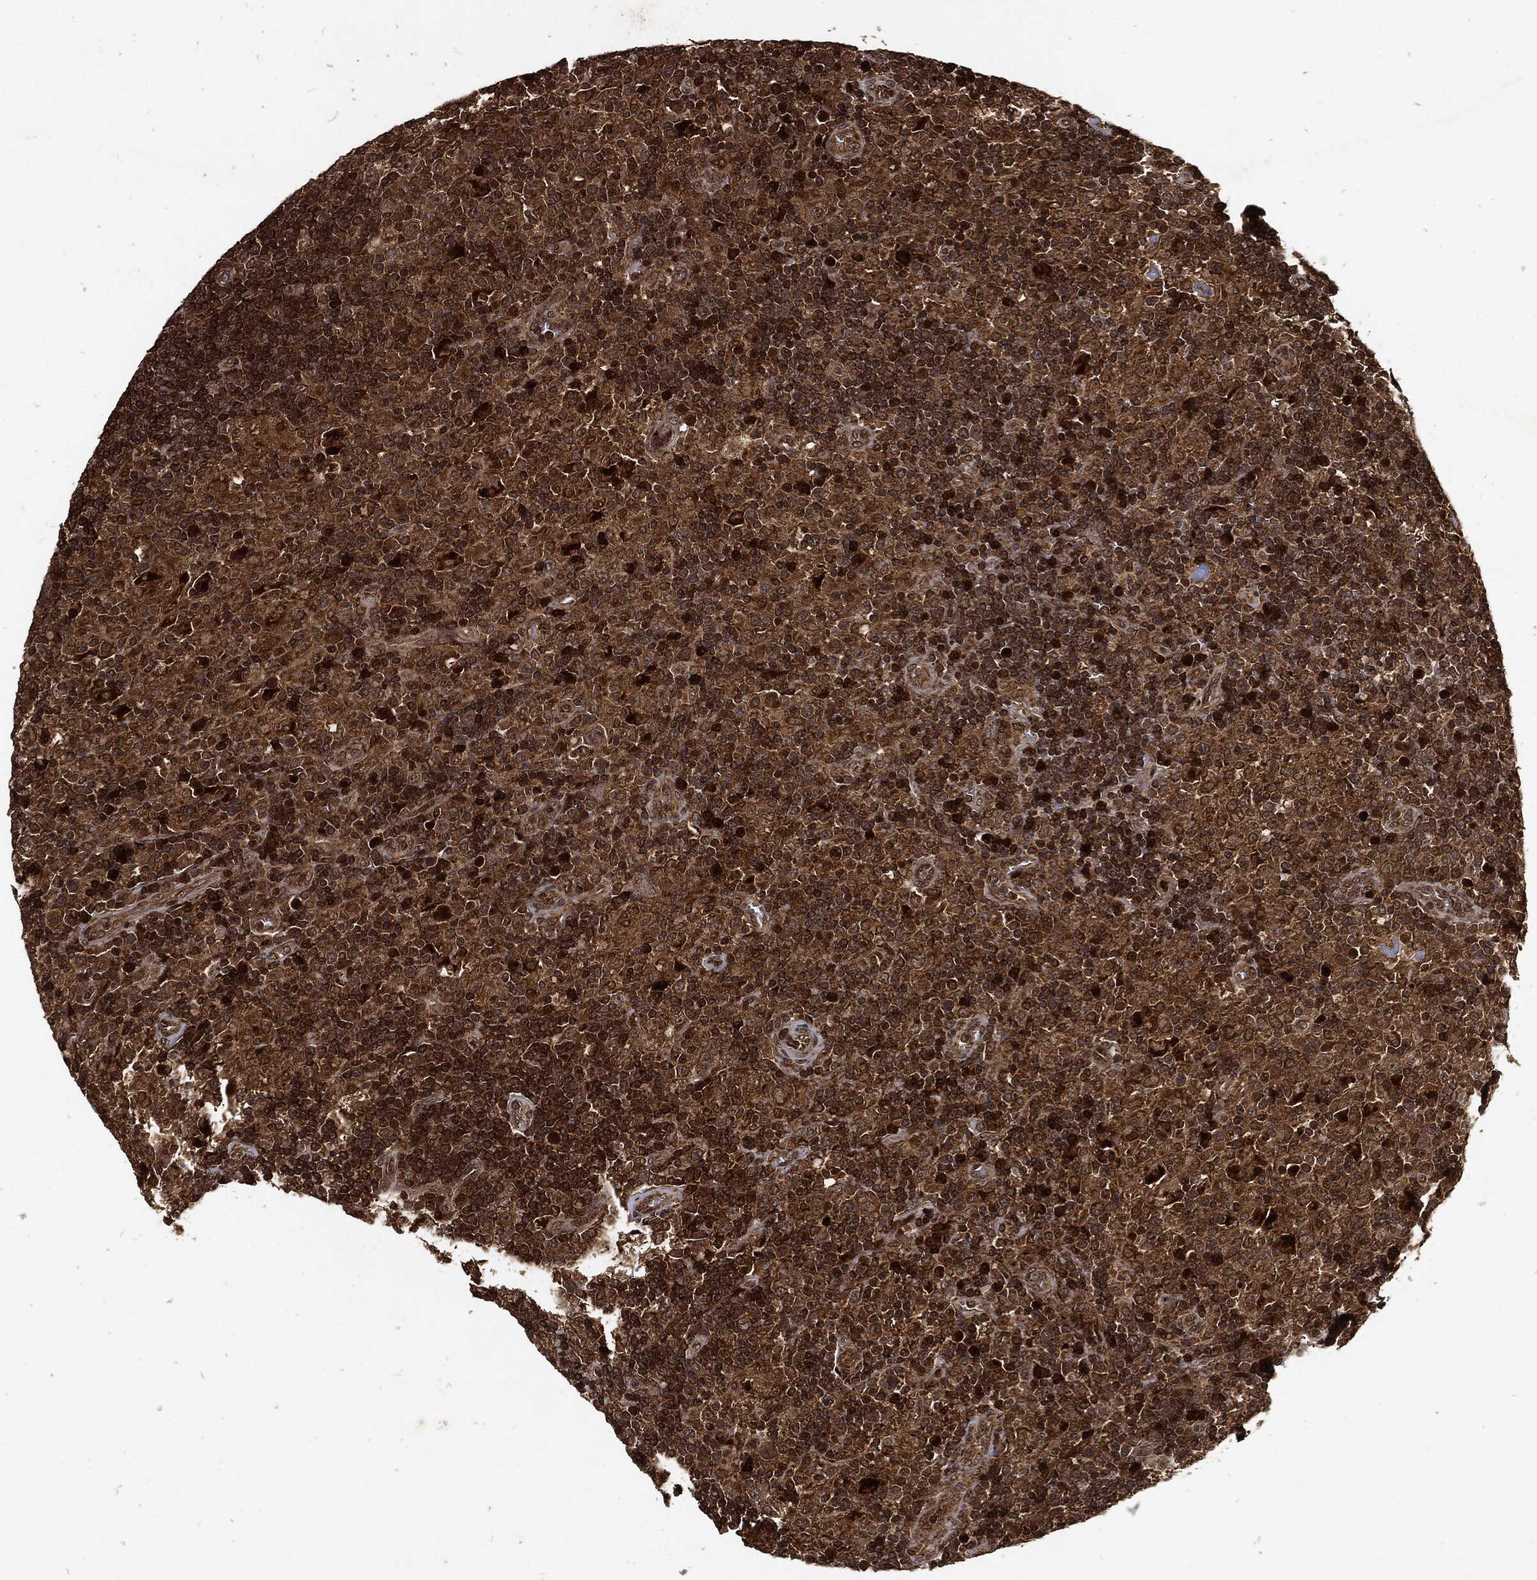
{"staining": {"intensity": "moderate", "quantity": ">75%", "location": "cytoplasmic/membranous"}, "tissue": "lymphoma", "cell_type": "Tumor cells", "image_type": "cancer", "snomed": [{"axis": "morphology", "description": "Hodgkin's disease, NOS"}, {"axis": "topography", "description": "Lymph node"}], "caption": "Lymphoma stained with immunohistochemistry demonstrates moderate cytoplasmic/membranous staining in about >75% of tumor cells.", "gene": "ZNF226", "patient": {"sex": "male", "age": 70}}